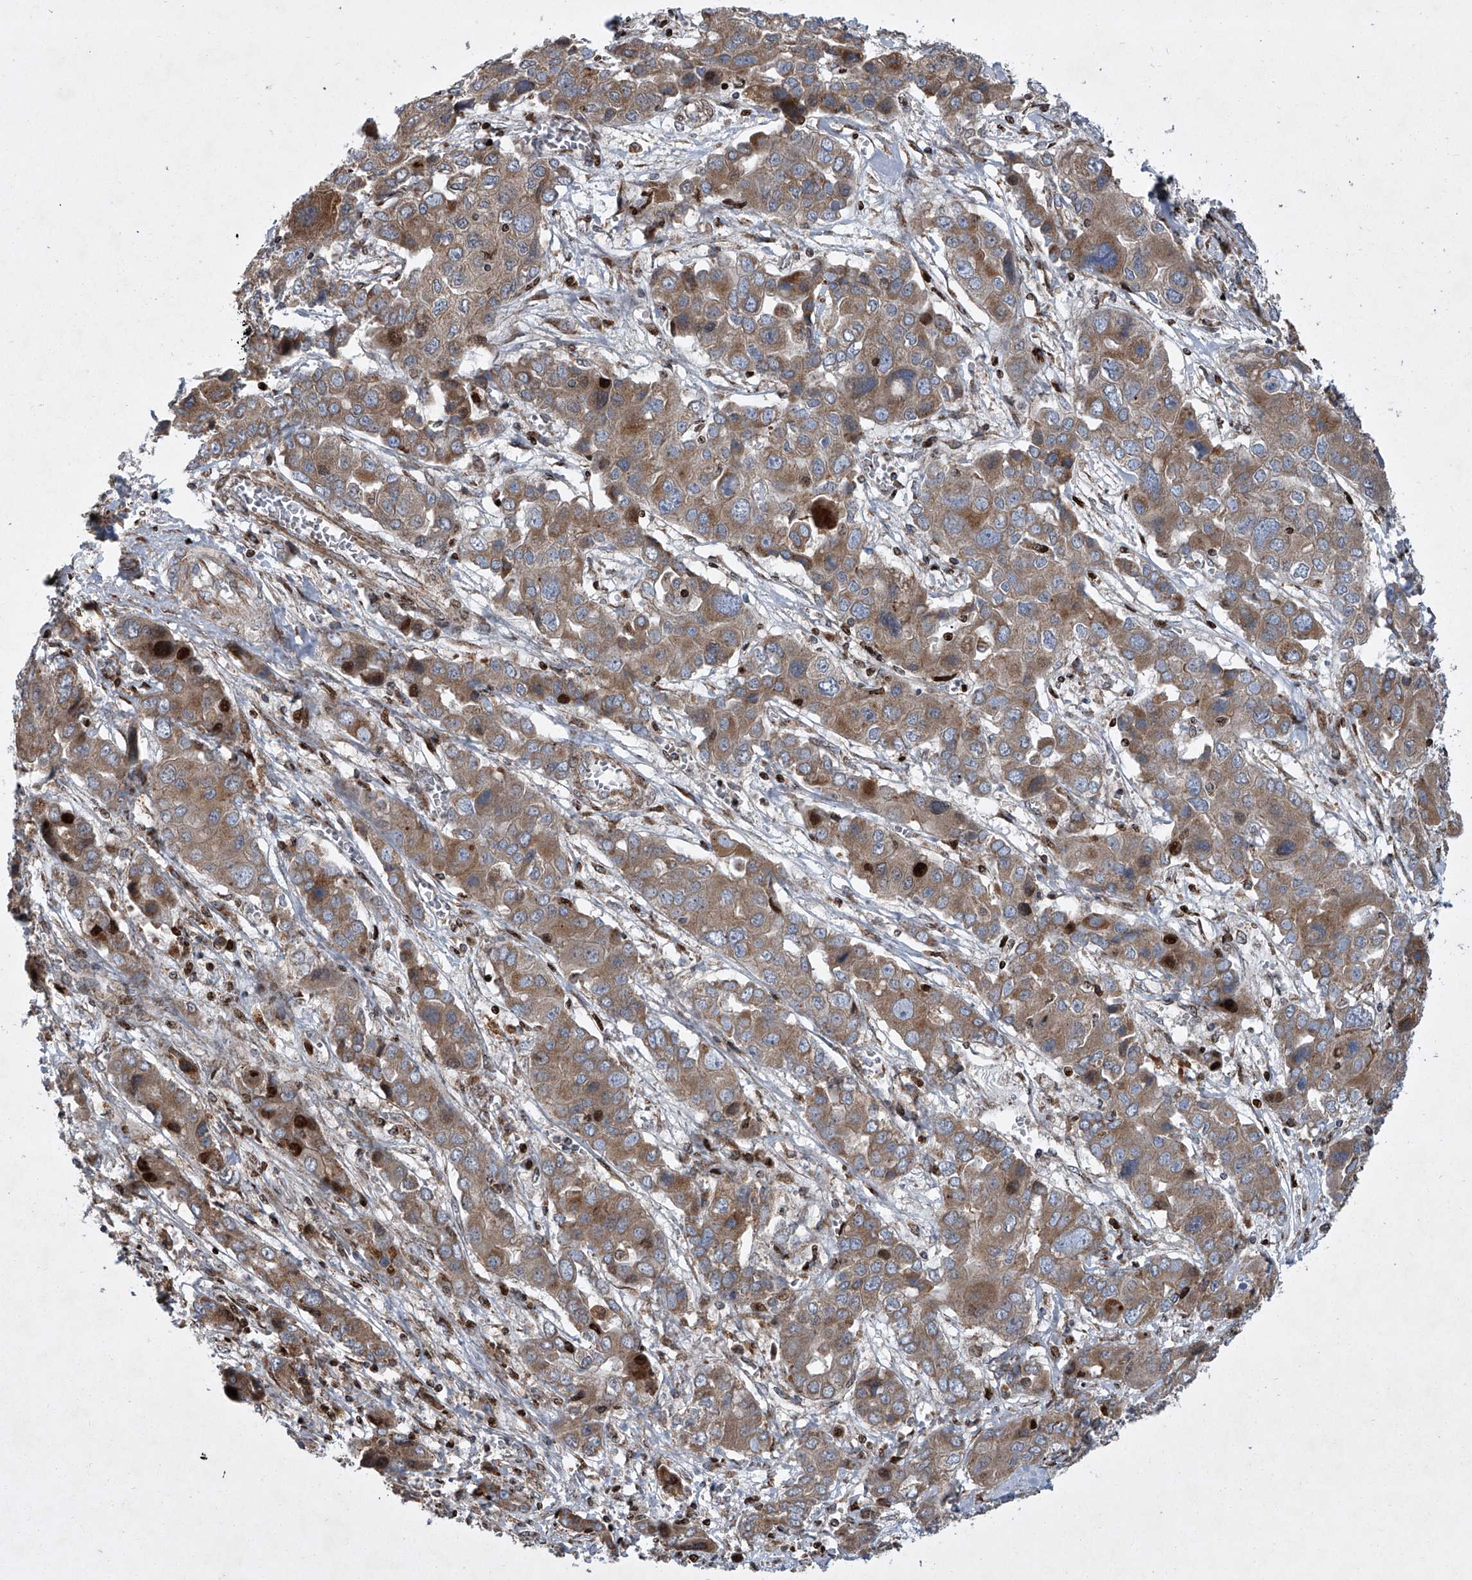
{"staining": {"intensity": "moderate", "quantity": ">75%", "location": "cytoplasmic/membranous"}, "tissue": "liver cancer", "cell_type": "Tumor cells", "image_type": "cancer", "snomed": [{"axis": "morphology", "description": "Cholangiocarcinoma"}, {"axis": "topography", "description": "Liver"}], "caption": "High-power microscopy captured an immunohistochemistry histopathology image of liver cancer (cholangiocarcinoma), revealing moderate cytoplasmic/membranous staining in approximately >75% of tumor cells.", "gene": "STRADA", "patient": {"sex": "male", "age": 67}}